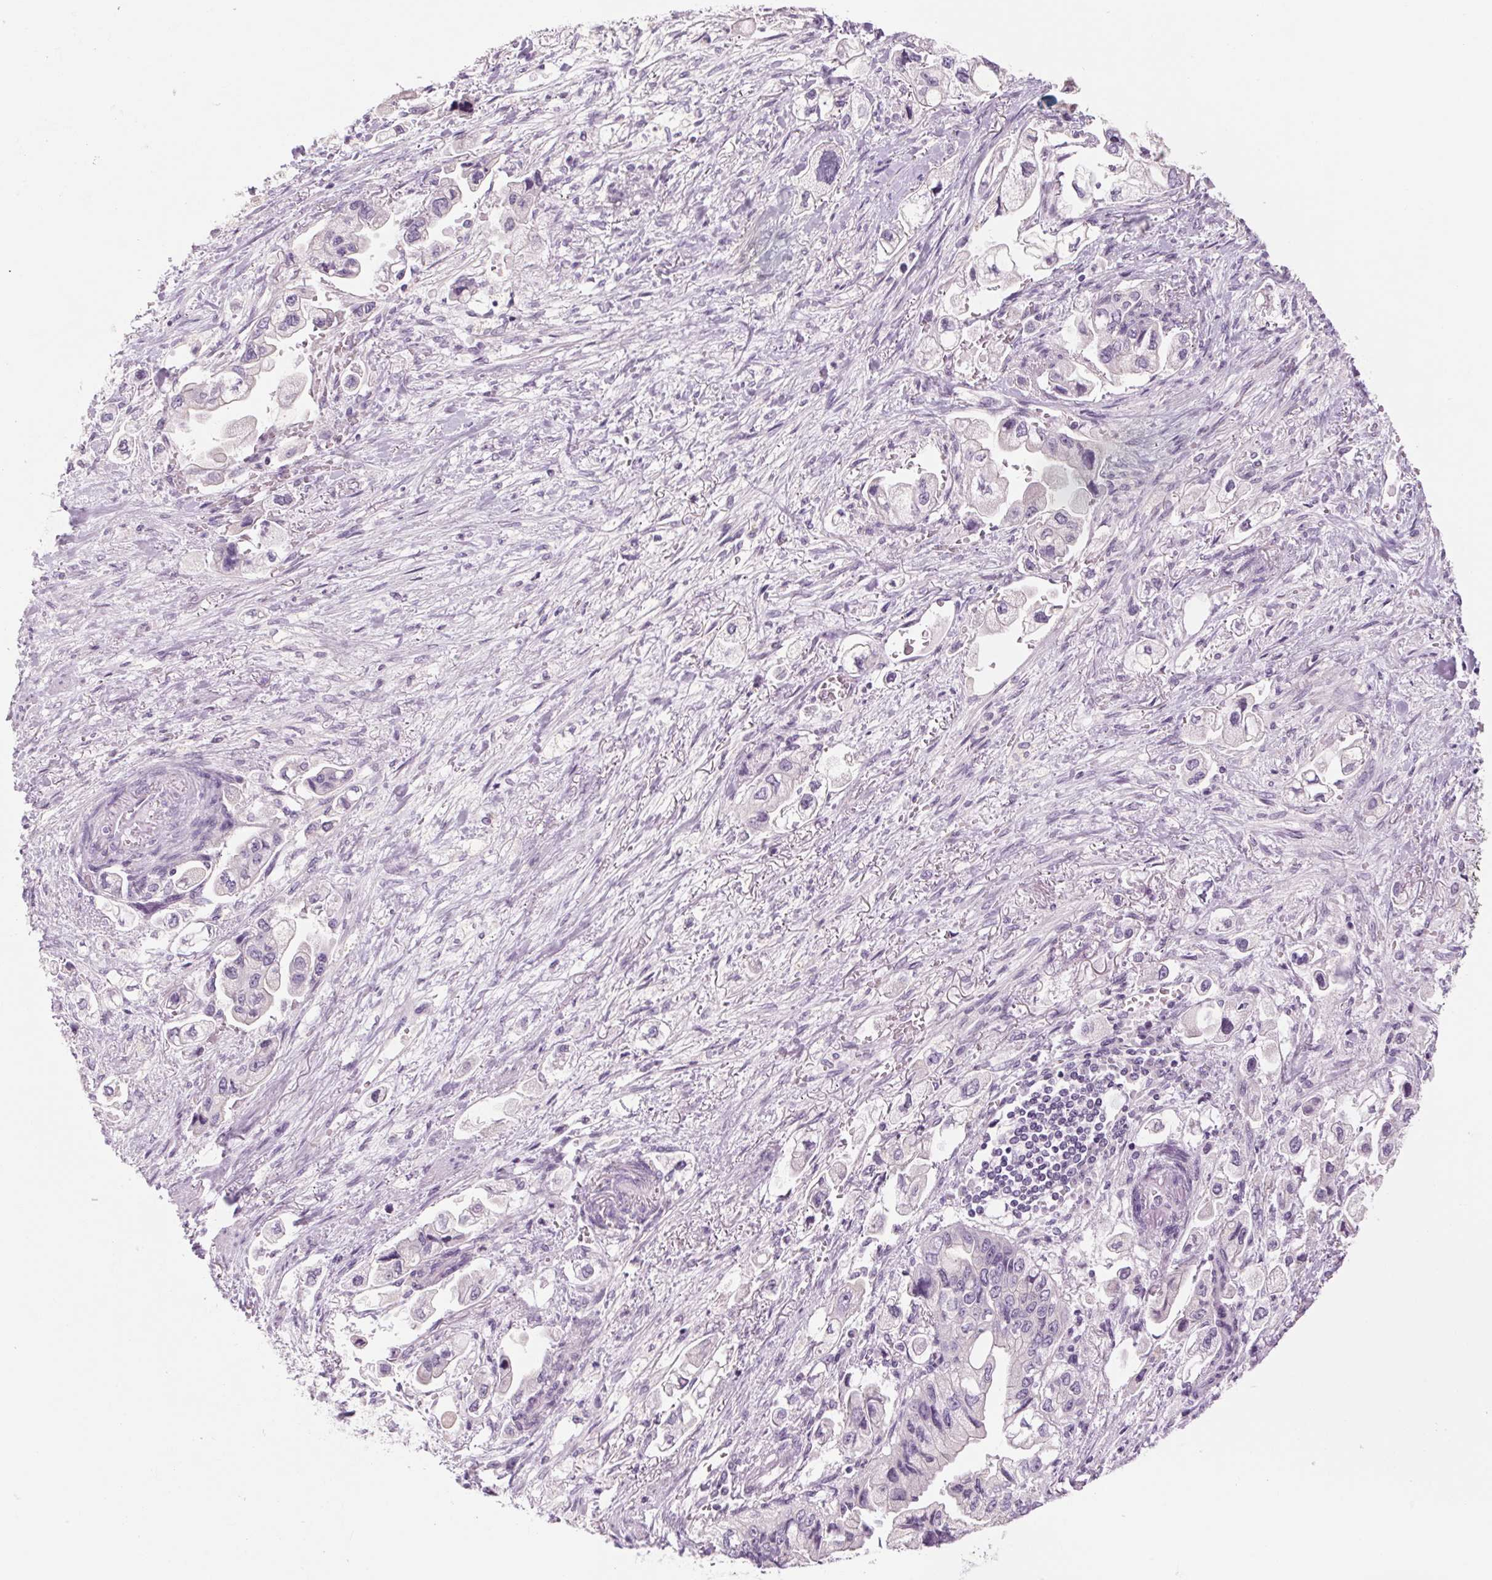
{"staining": {"intensity": "negative", "quantity": "none", "location": "none"}, "tissue": "stomach cancer", "cell_type": "Tumor cells", "image_type": "cancer", "snomed": [{"axis": "morphology", "description": "Normal tissue, NOS"}, {"axis": "morphology", "description": "Adenocarcinoma, NOS"}, {"axis": "topography", "description": "Stomach"}], "caption": "This is a image of immunohistochemistry (IHC) staining of adenocarcinoma (stomach), which shows no expression in tumor cells.", "gene": "RPTN", "patient": {"sex": "male", "age": 62}}